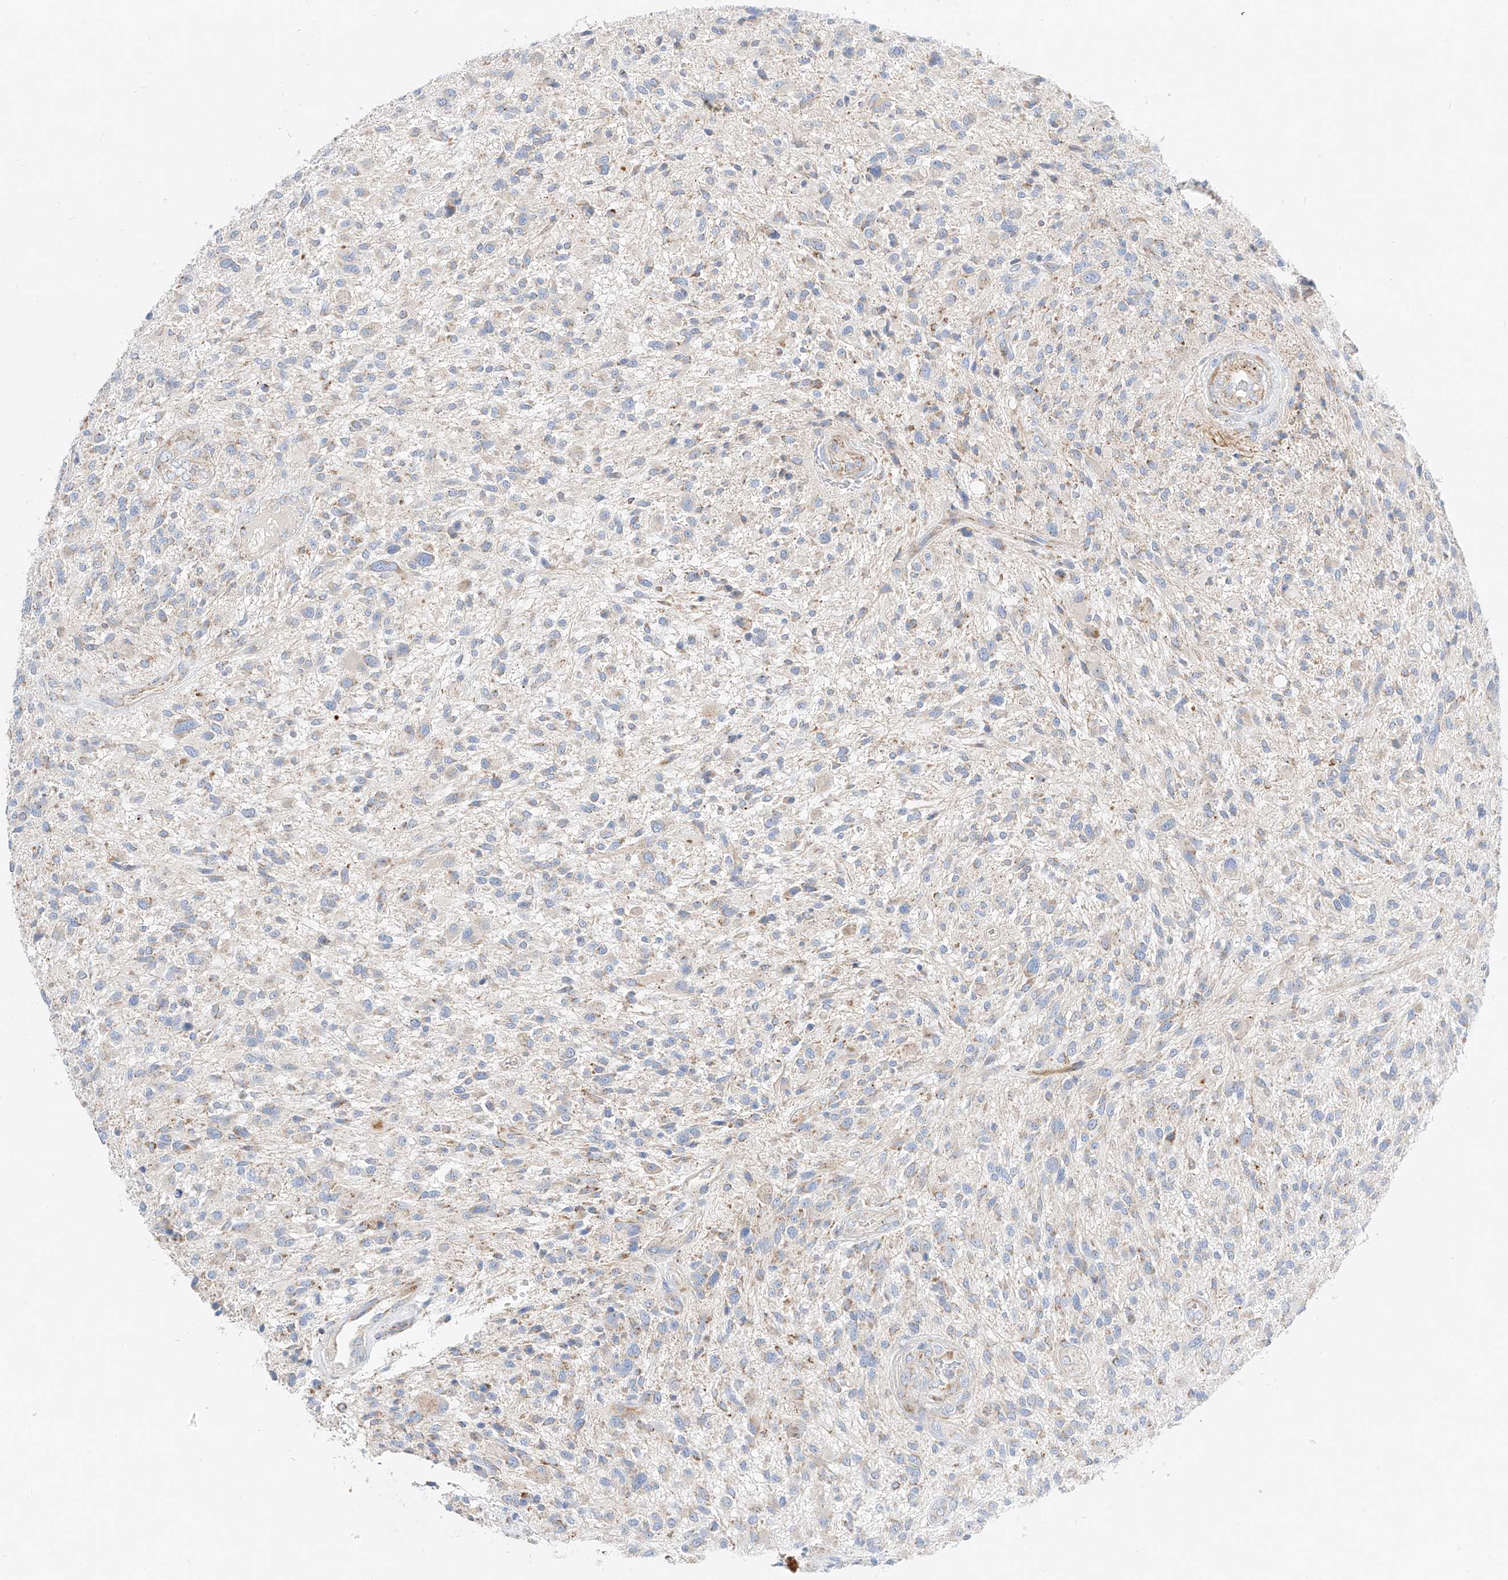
{"staining": {"intensity": "negative", "quantity": "none", "location": "none"}, "tissue": "glioma", "cell_type": "Tumor cells", "image_type": "cancer", "snomed": [{"axis": "morphology", "description": "Glioma, malignant, High grade"}, {"axis": "topography", "description": "Brain"}], "caption": "This micrograph is of malignant high-grade glioma stained with immunohistochemistry (IHC) to label a protein in brown with the nuclei are counter-stained blue. There is no positivity in tumor cells.", "gene": "CST9", "patient": {"sex": "male", "age": 47}}